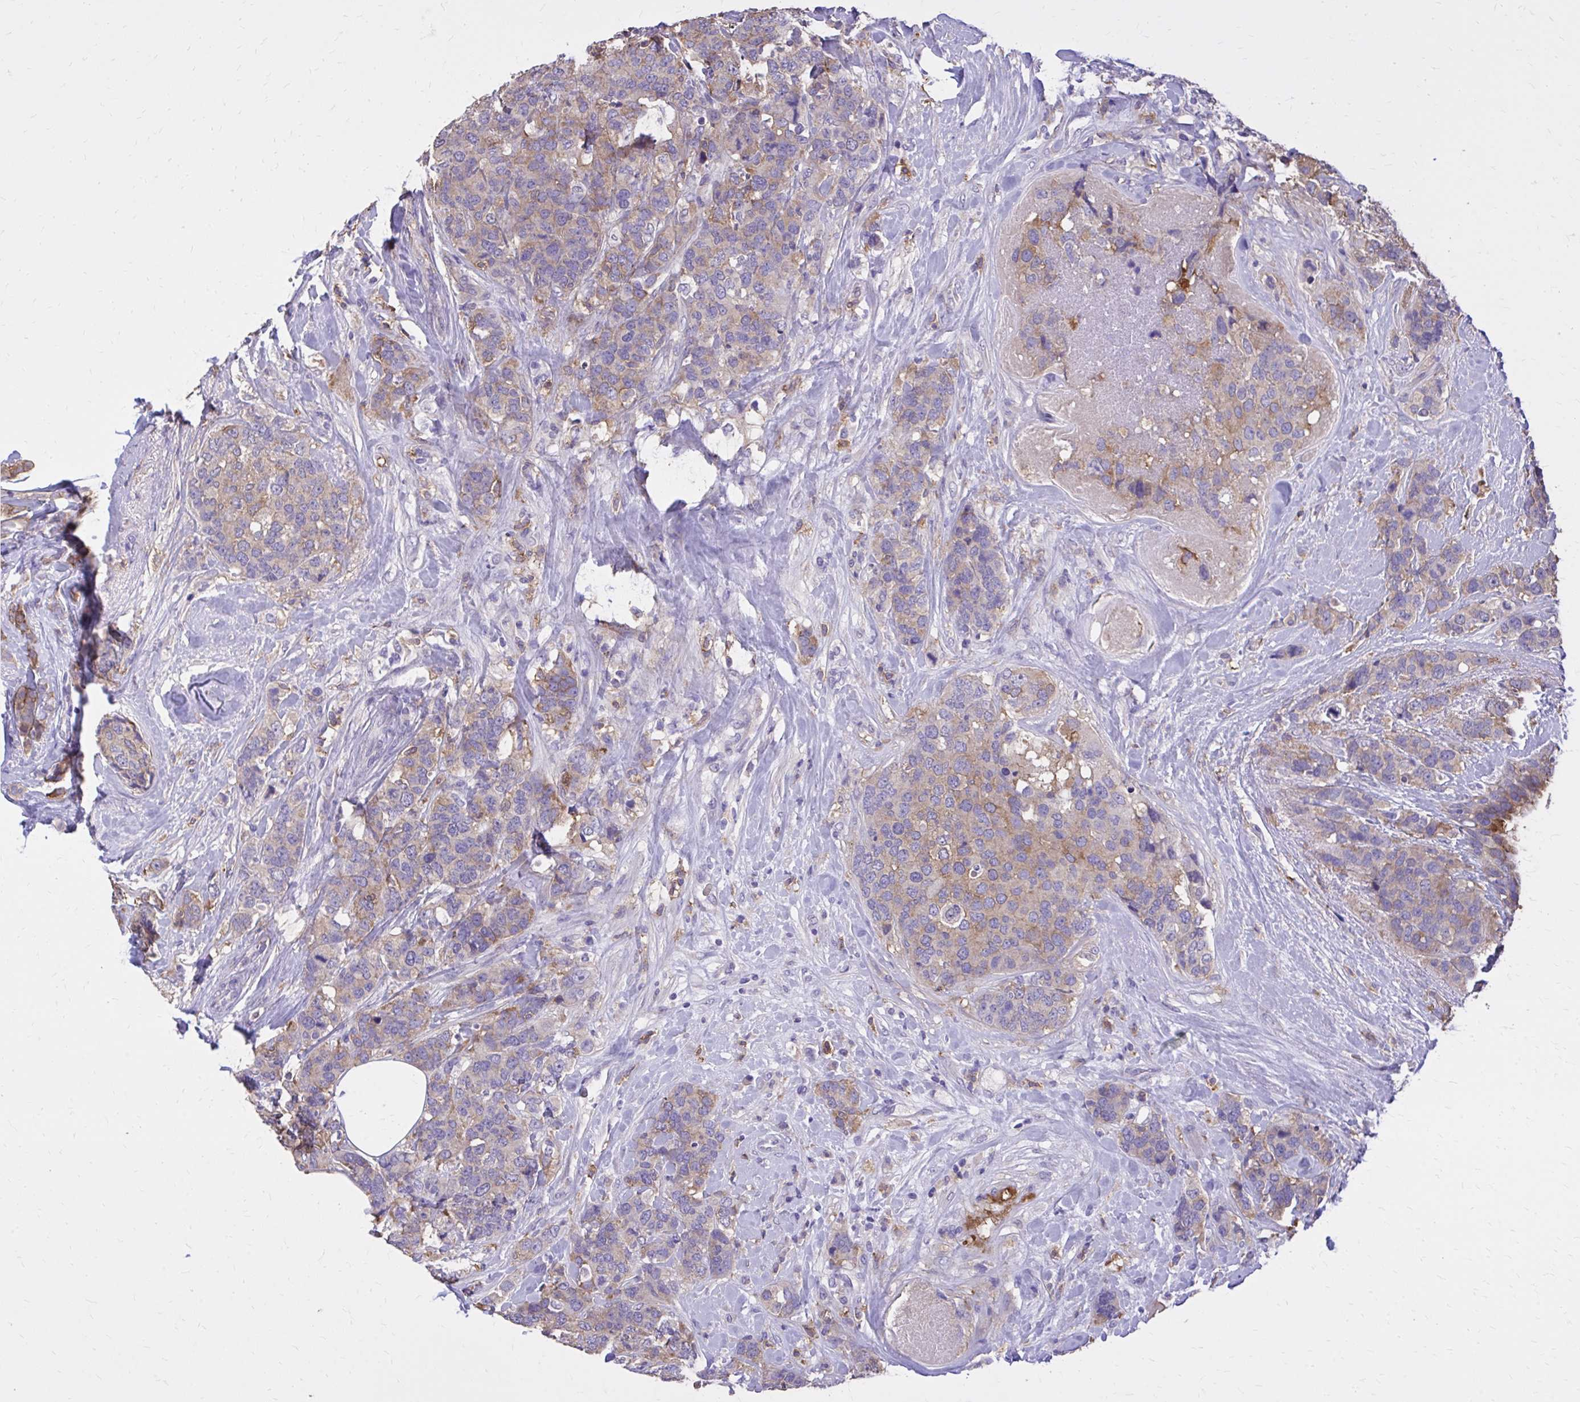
{"staining": {"intensity": "weak", "quantity": ">75%", "location": "cytoplasmic/membranous"}, "tissue": "breast cancer", "cell_type": "Tumor cells", "image_type": "cancer", "snomed": [{"axis": "morphology", "description": "Lobular carcinoma"}, {"axis": "topography", "description": "Breast"}], "caption": "Breast cancer tissue displays weak cytoplasmic/membranous positivity in approximately >75% of tumor cells", "gene": "EPB41L1", "patient": {"sex": "female", "age": 59}}